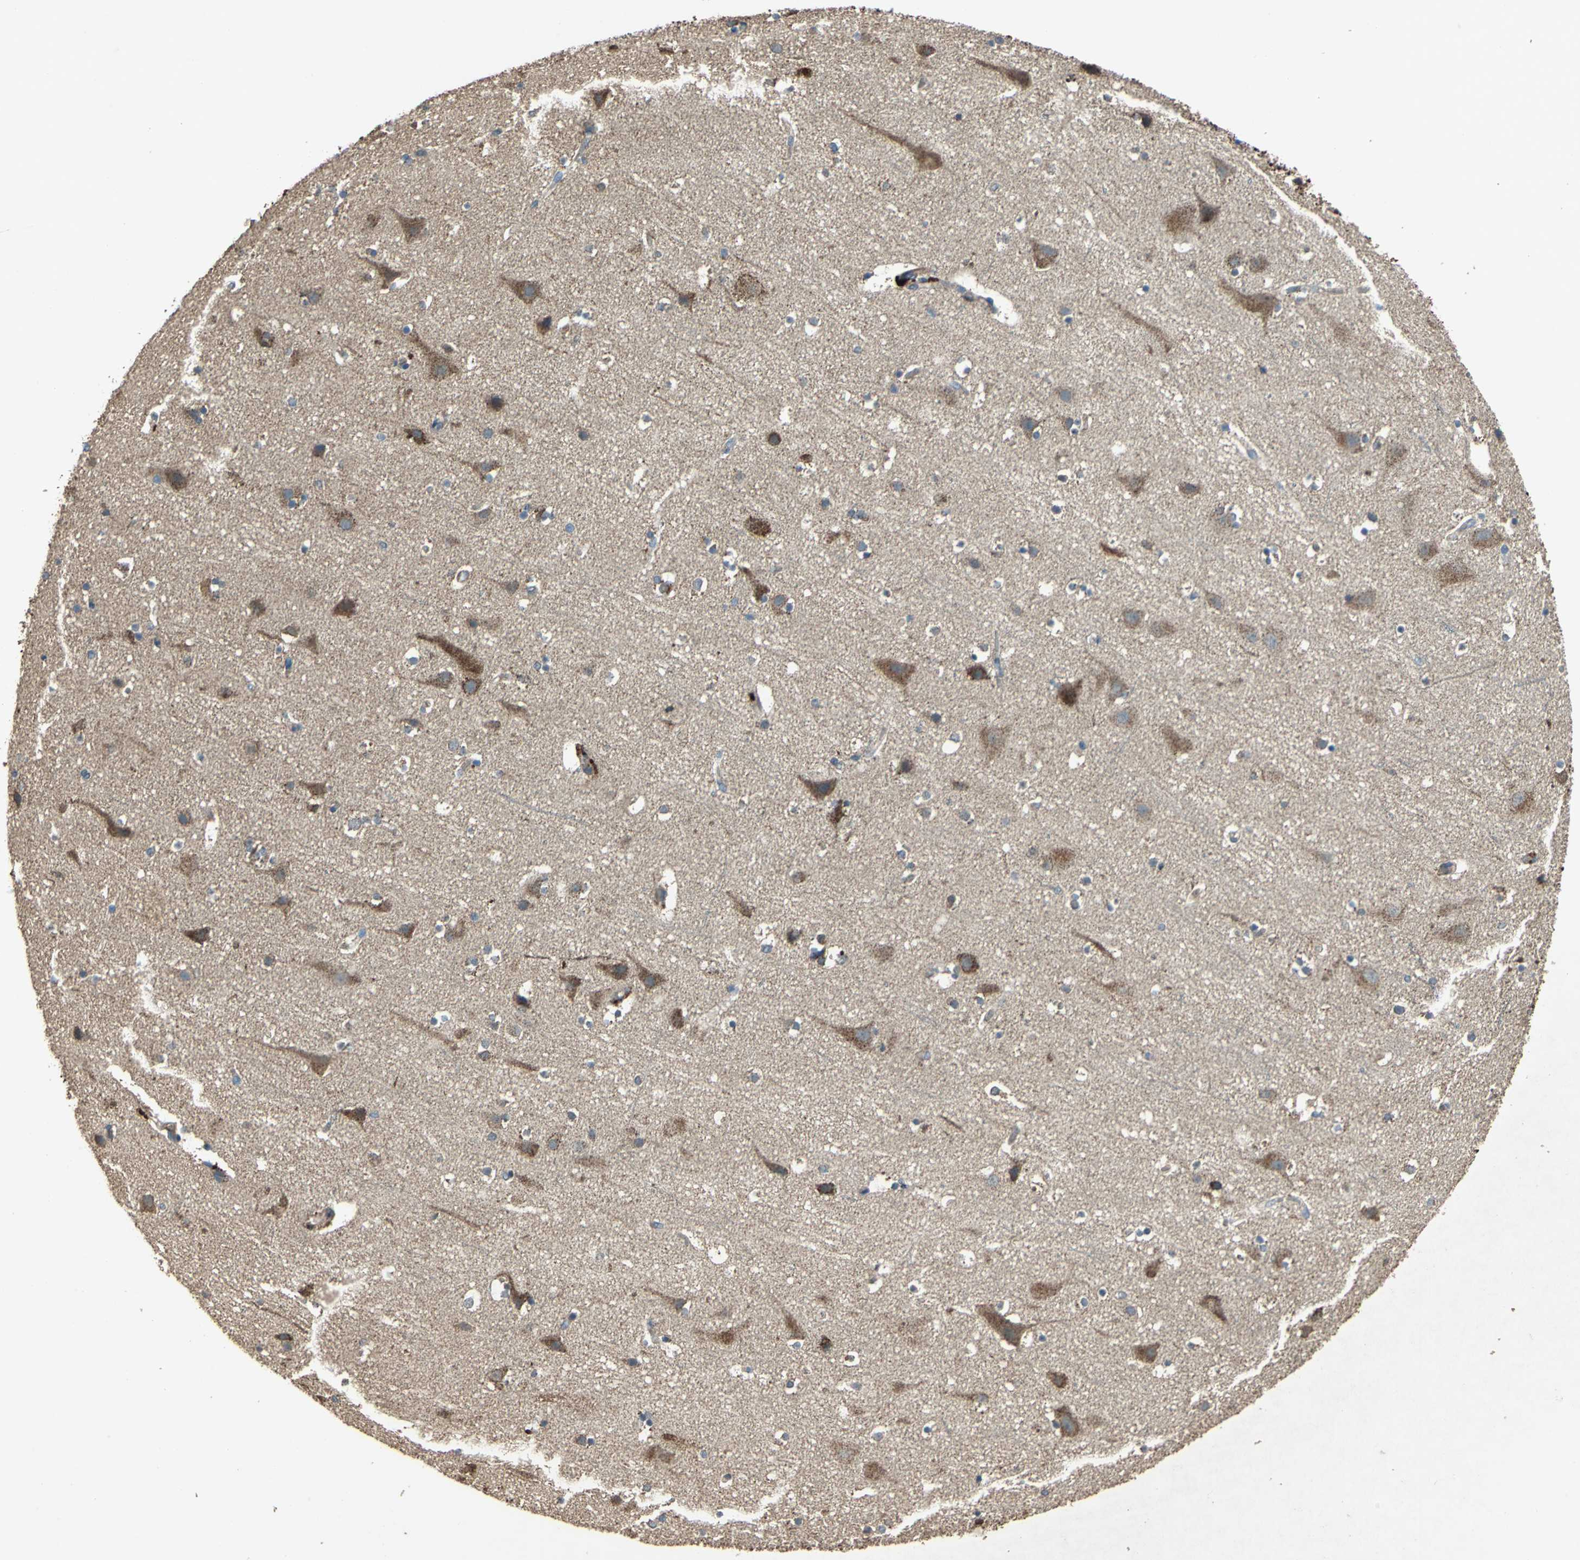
{"staining": {"intensity": "weak", "quantity": ">75%", "location": "cytoplasmic/membranous"}, "tissue": "cerebral cortex", "cell_type": "Endothelial cells", "image_type": "normal", "snomed": [{"axis": "morphology", "description": "Normal tissue, NOS"}, {"axis": "topography", "description": "Cerebral cortex"}], "caption": "Benign cerebral cortex exhibits weak cytoplasmic/membranous staining in approximately >75% of endothelial cells, visualized by immunohistochemistry. Ihc stains the protein in brown and the nuclei are stained blue.", "gene": "POLRMT", "patient": {"sex": "male", "age": 45}}